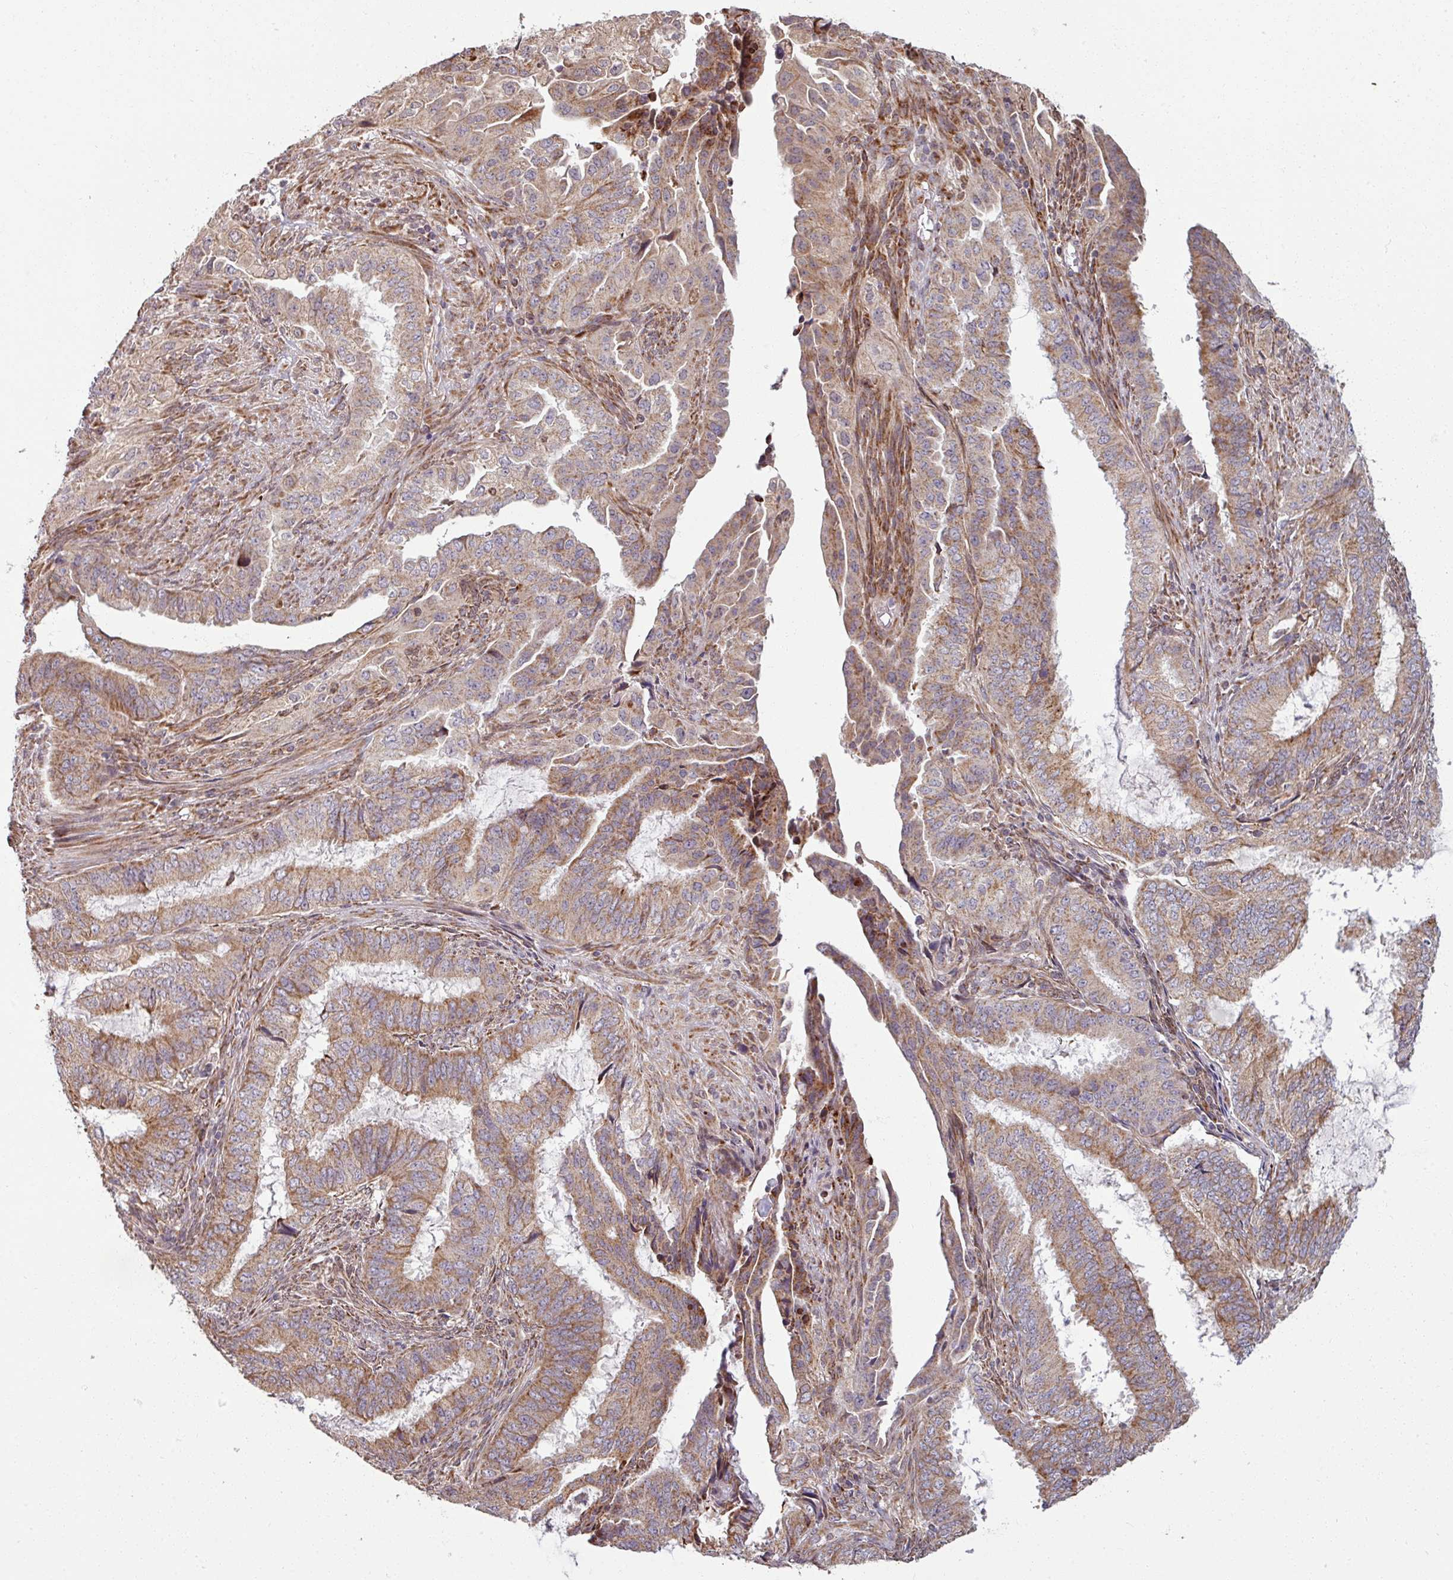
{"staining": {"intensity": "moderate", "quantity": ">75%", "location": "cytoplasmic/membranous"}, "tissue": "endometrial cancer", "cell_type": "Tumor cells", "image_type": "cancer", "snomed": [{"axis": "morphology", "description": "Adenocarcinoma, NOS"}, {"axis": "topography", "description": "Endometrium"}], "caption": "Immunohistochemical staining of human endometrial adenocarcinoma displays medium levels of moderate cytoplasmic/membranous protein positivity in approximately >75% of tumor cells.", "gene": "MAGT1", "patient": {"sex": "female", "age": 51}}